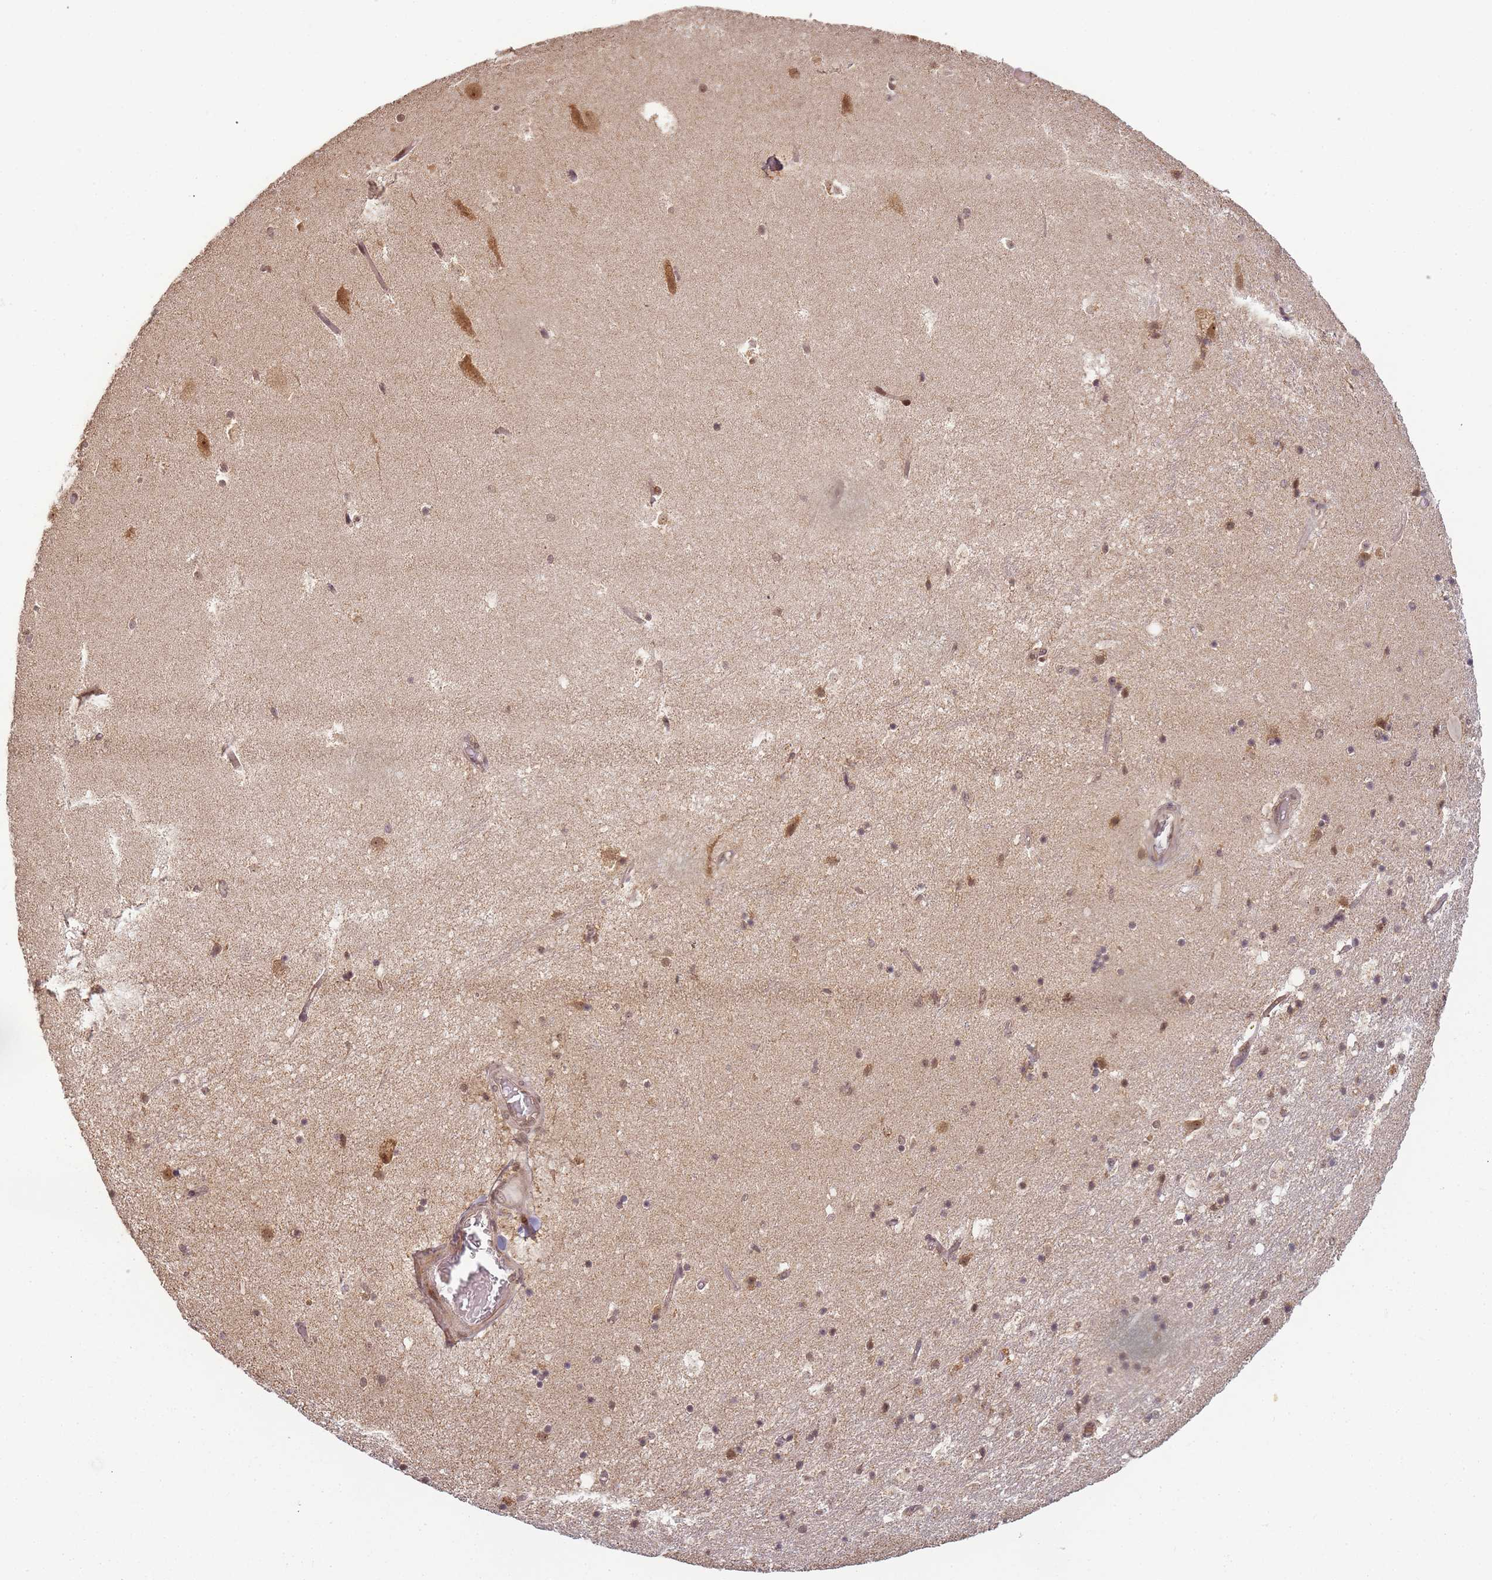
{"staining": {"intensity": "weak", "quantity": "25%-75%", "location": "cytoplasmic/membranous"}, "tissue": "hippocampus", "cell_type": "Glial cells", "image_type": "normal", "snomed": [{"axis": "morphology", "description": "Normal tissue, NOS"}, {"axis": "topography", "description": "Hippocampus"}], "caption": "Immunohistochemical staining of benign hippocampus demonstrates 25%-75% levels of weak cytoplasmic/membranous protein staining in approximately 25%-75% of glial cells. (DAB IHC, brown staining for protein, blue staining for nuclei).", "gene": "ZNF497", "patient": {"sex": "female", "age": 52}}